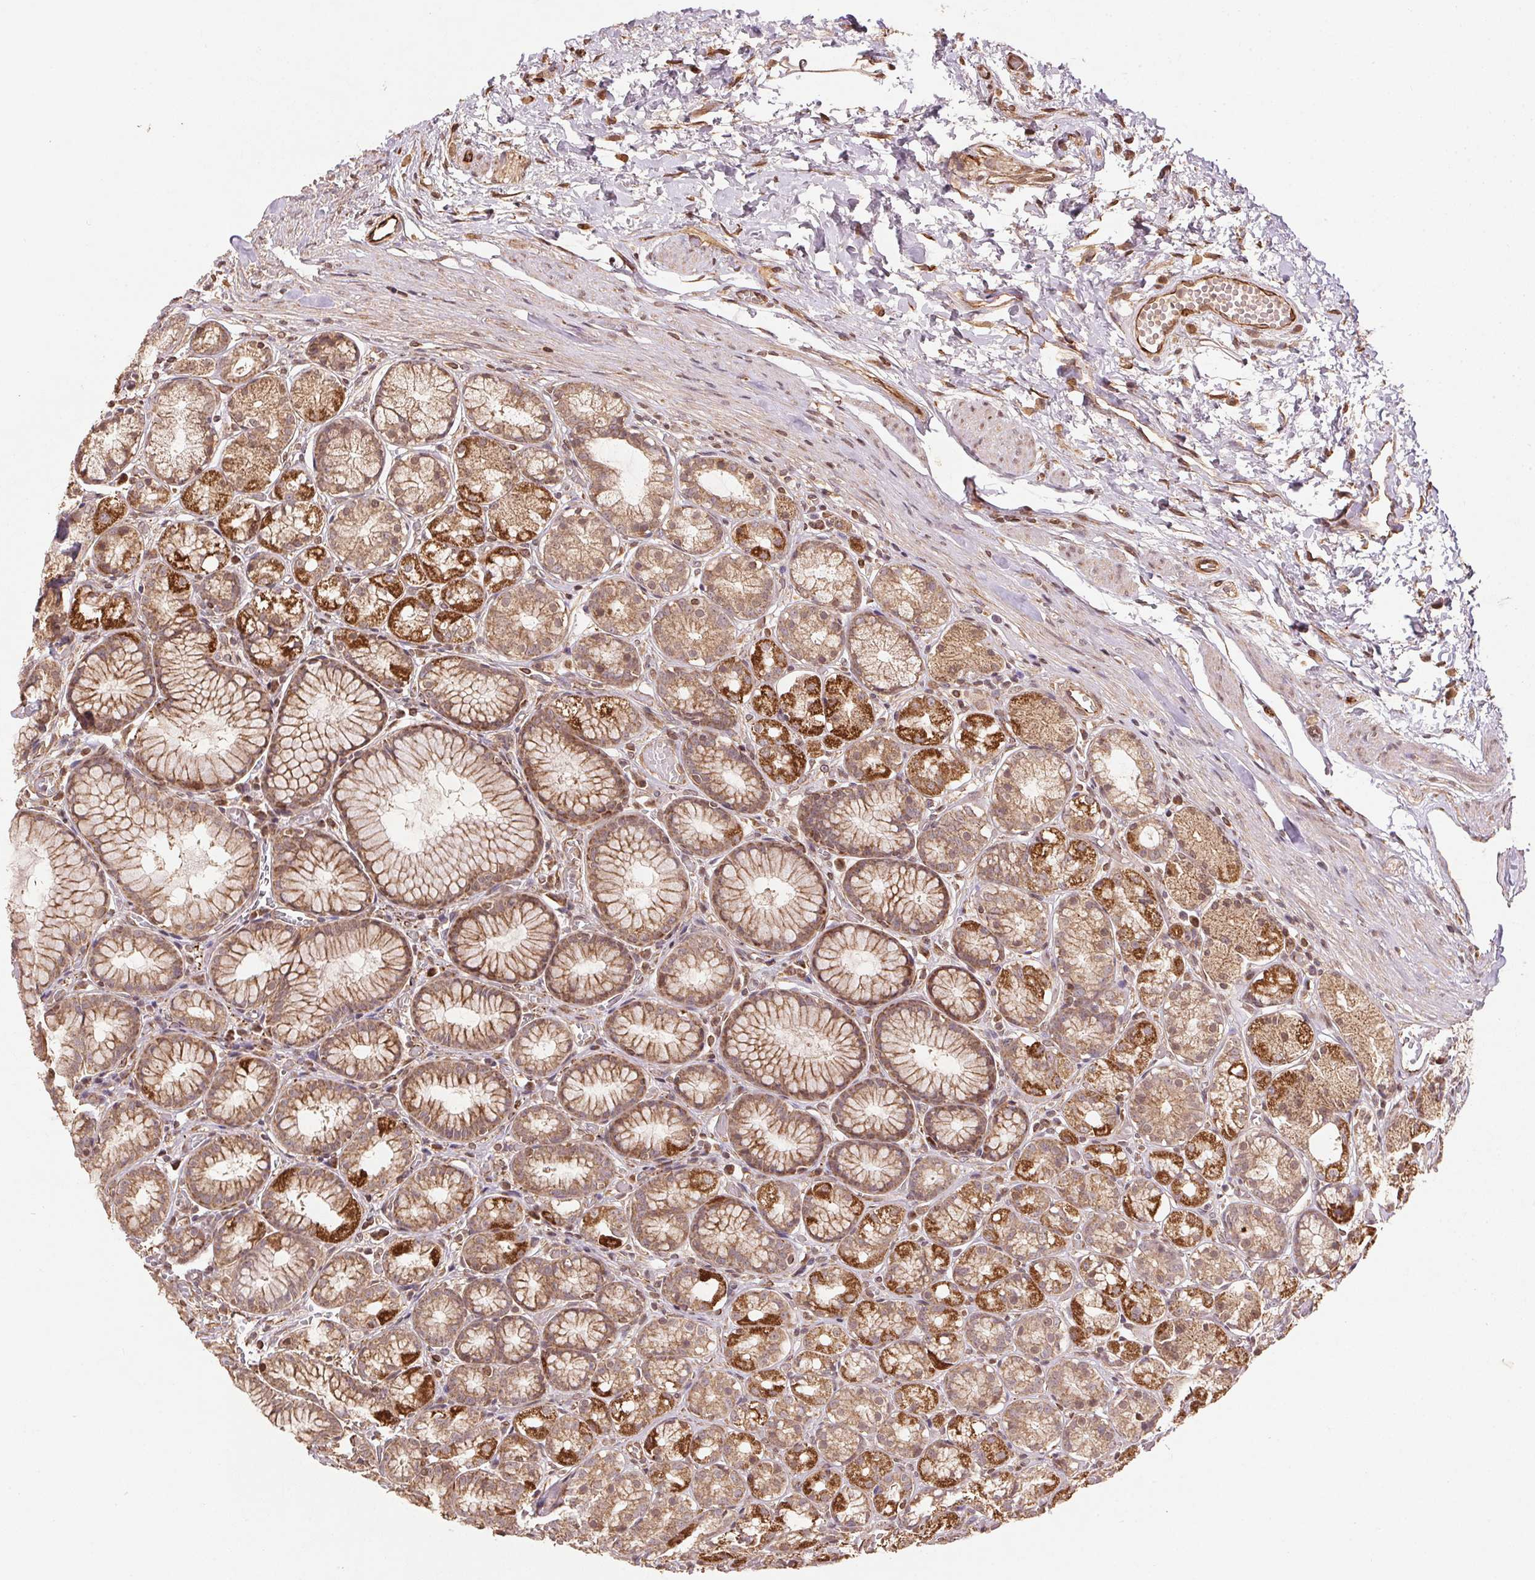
{"staining": {"intensity": "strong", "quantity": ">75%", "location": "cytoplasmic/membranous"}, "tissue": "stomach", "cell_type": "Glandular cells", "image_type": "normal", "snomed": [{"axis": "morphology", "description": "Normal tissue, NOS"}, {"axis": "topography", "description": "Stomach"}], "caption": "Immunohistochemistry (IHC) photomicrograph of benign stomach: stomach stained using immunohistochemistry (IHC) reveals high levels of strong protein expression localized specifically in the cytoplasmic/membranous of glandular cells, appearing as a cytoplasmic/membranous brown color.", "gene": "SPRED2", "patient": {"sex": "male", "age": 70}}